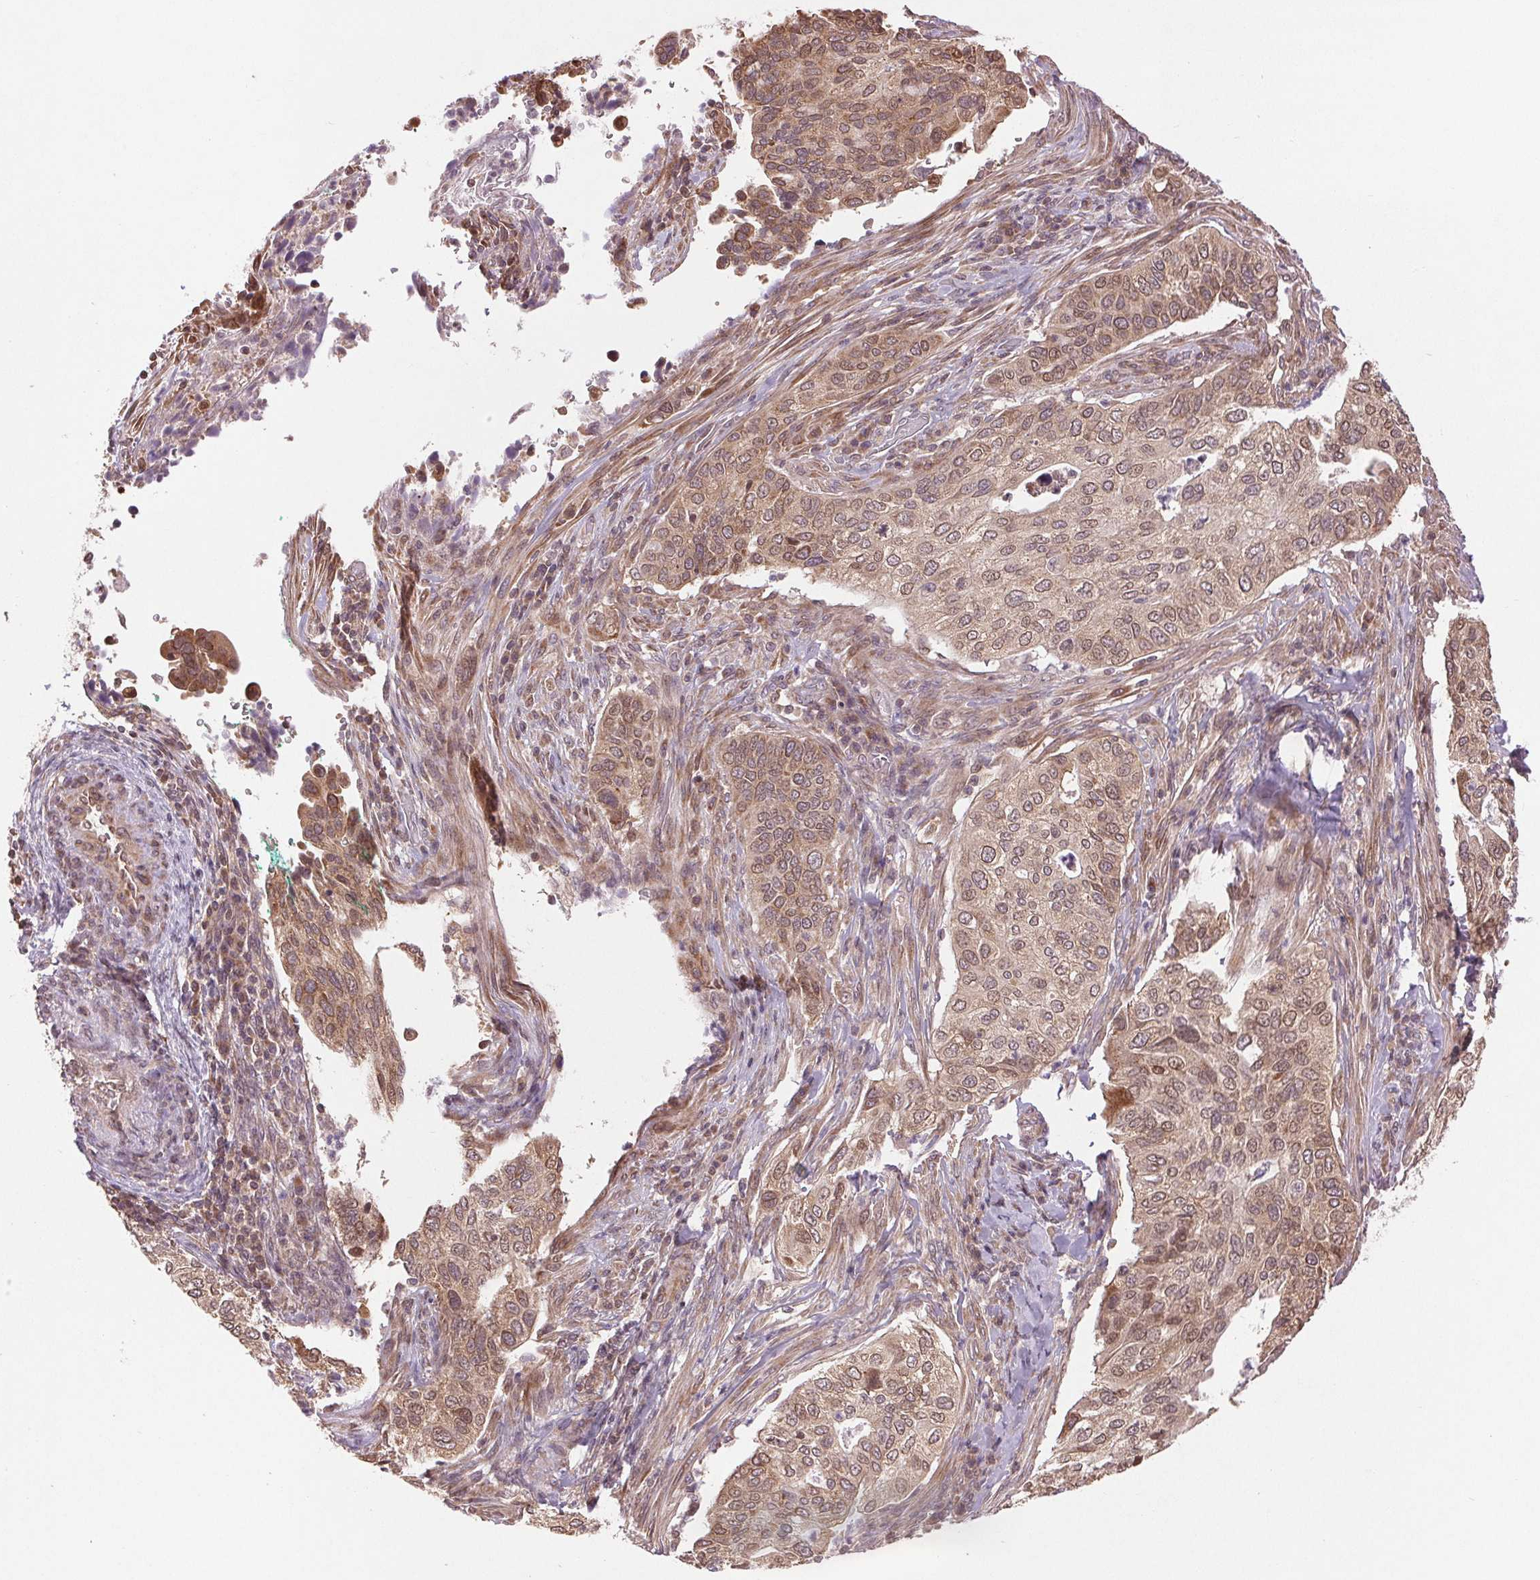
{"staining": {"intensity": "weak", "quantity": ">75%", "location": "cytoplasmic/membranous"}, "tissue": "cervical cancer", "cell_type": "Tumor cells", "image_type": "cancer", "snomed": [{"axis": "morphology", "description": "Squamous cell carcinoma, NOS"}, {"axis": "topography", "description": "Cervix"}], "caption": "This image reveals immunohistochemistry (IHC) staining of human cervical cancer (squamous cell carcinoma), with low weak cytoplasmic/membranous staining in about >75% of tumor cells.", "gene": "BTF3L4", "patient": {"sex": "female", "age": 38}}